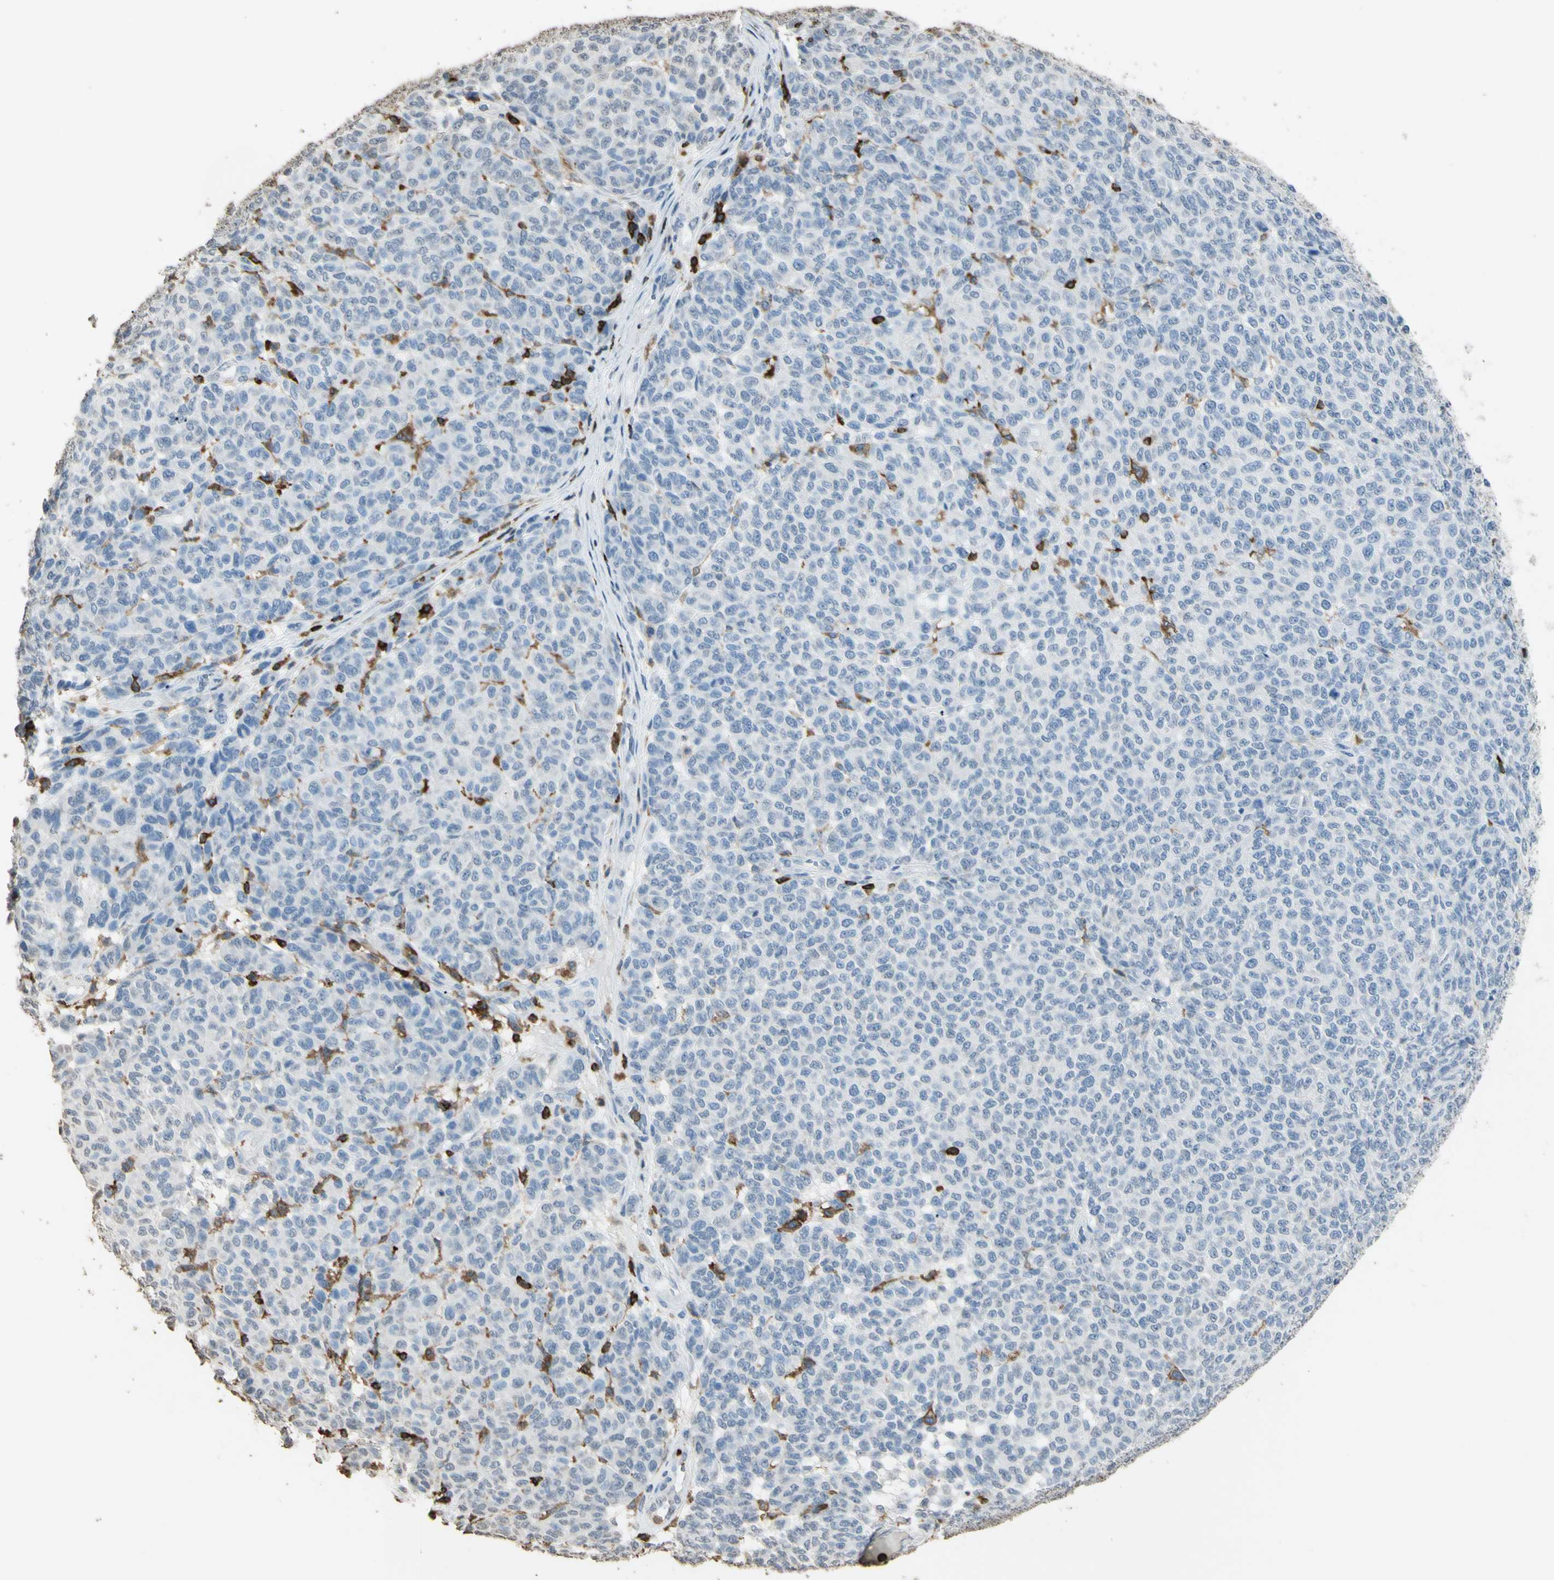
{"staining": {"intensity": "weak", "quantity": "<25%", "location": "cytoplasmic/membranous"}, "tissue": "melanoma", "cell_type": "Tumor cells", "image_type": "cancer", "snomed": [{"axis": "morphology", "description": "Malignant melanoma, NOS"}, {"axis": "topography", "description": "Skin"}], "caption": "Tumor cells show no significant positivity in melanoma.", "gene": "PSTPIP1", "patient": {"sex": "male", "age": 59}}